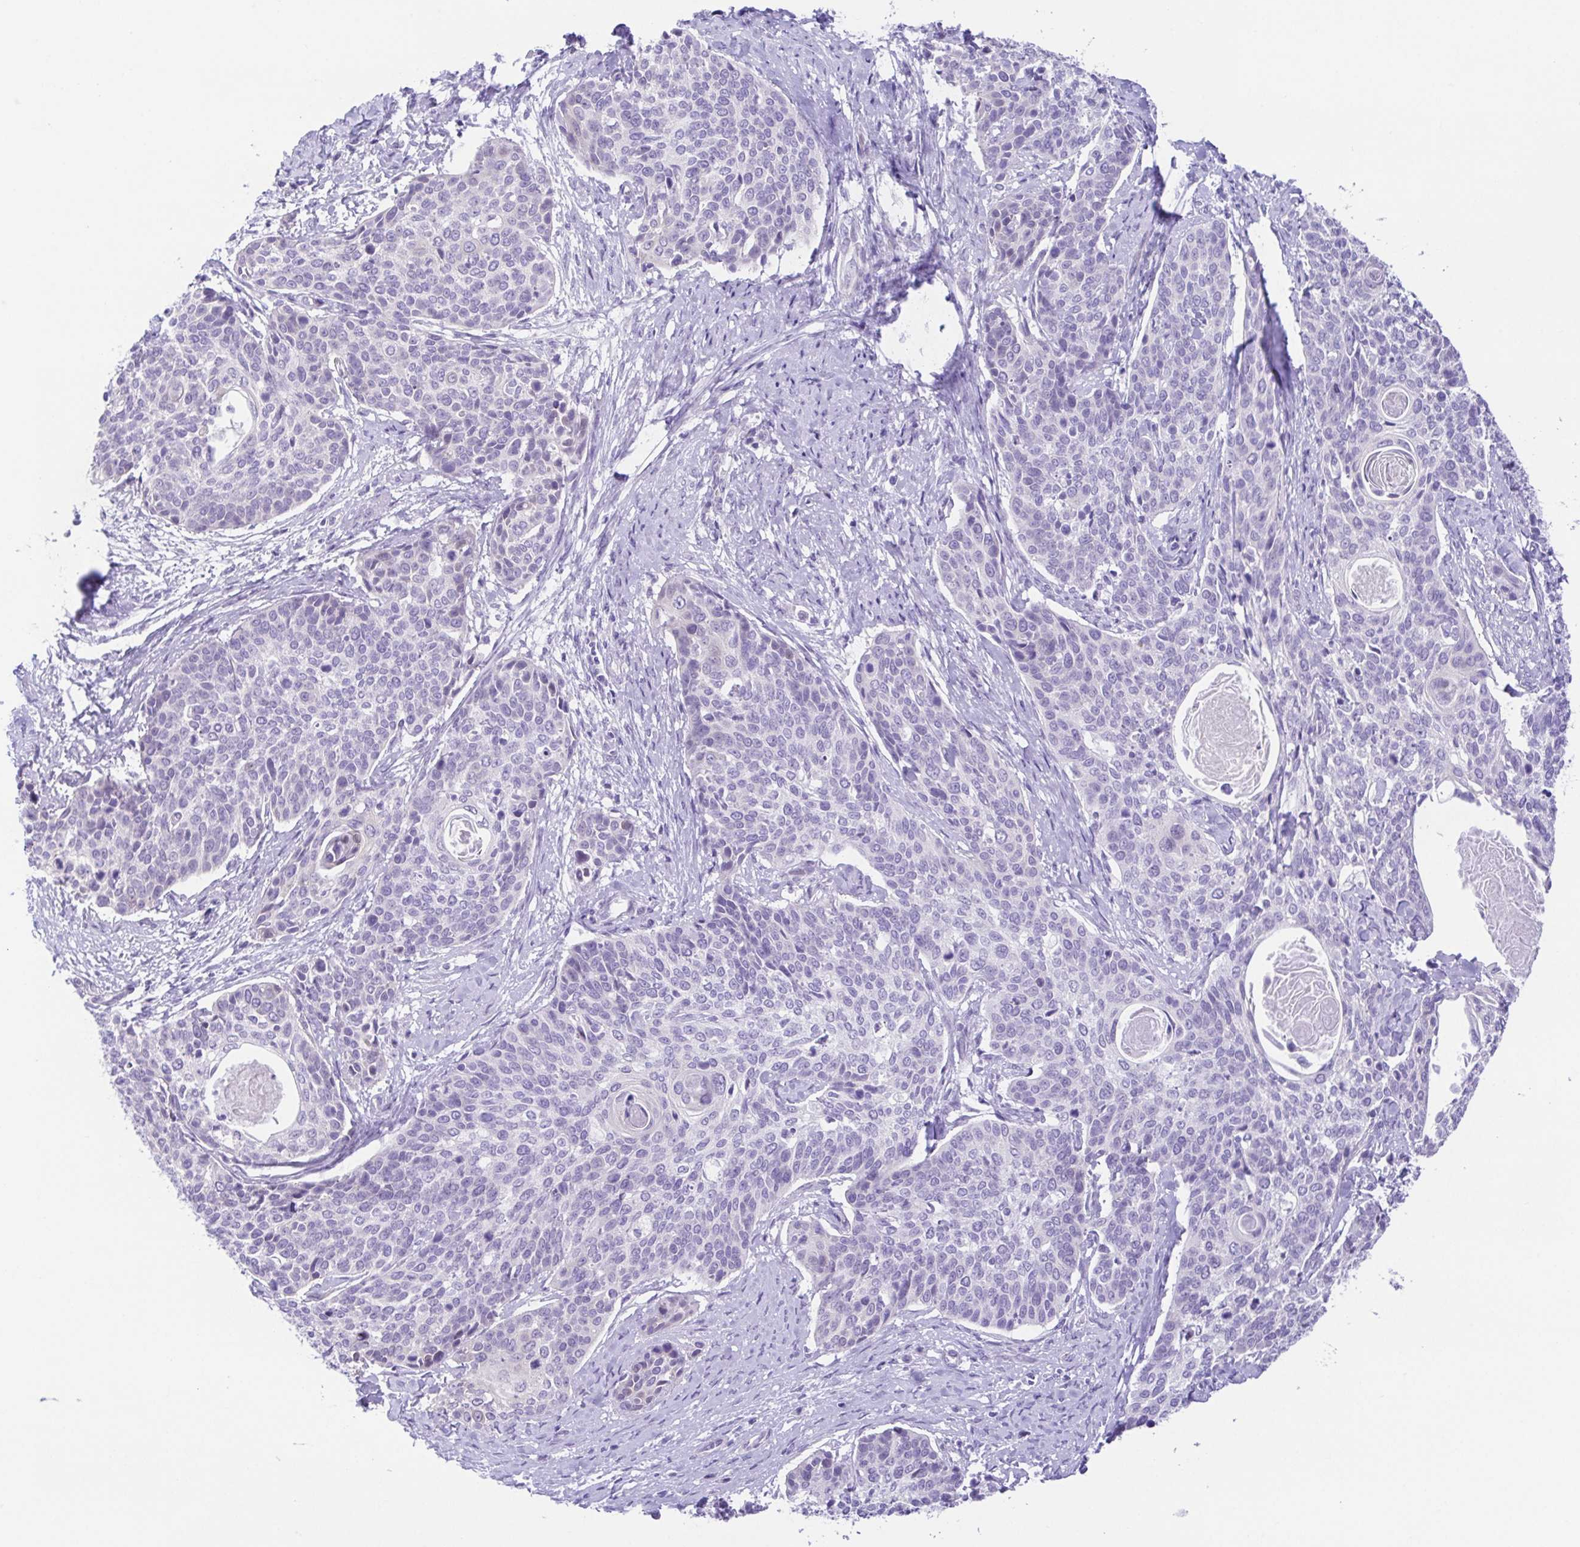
{"staining": {"intensity": "negative", "quantity": "none", "location": "none"}, "tissue": "cervical cancer", "cell_type": "Tumor cells", "image_type": "cancer", "snomed": [{"axis": "morphology", "description": "Squamous cell carcinoma, NOS"}, {"axis": "topography", "description": "Cervix"}], "caption": "Immunohistochemical staining of human squamous cell carcinoma (cervical) demonstrates no significant expression in tumor cells.", "gene": "LUZP4", "patient": {"sex": "female", "age": 69}}